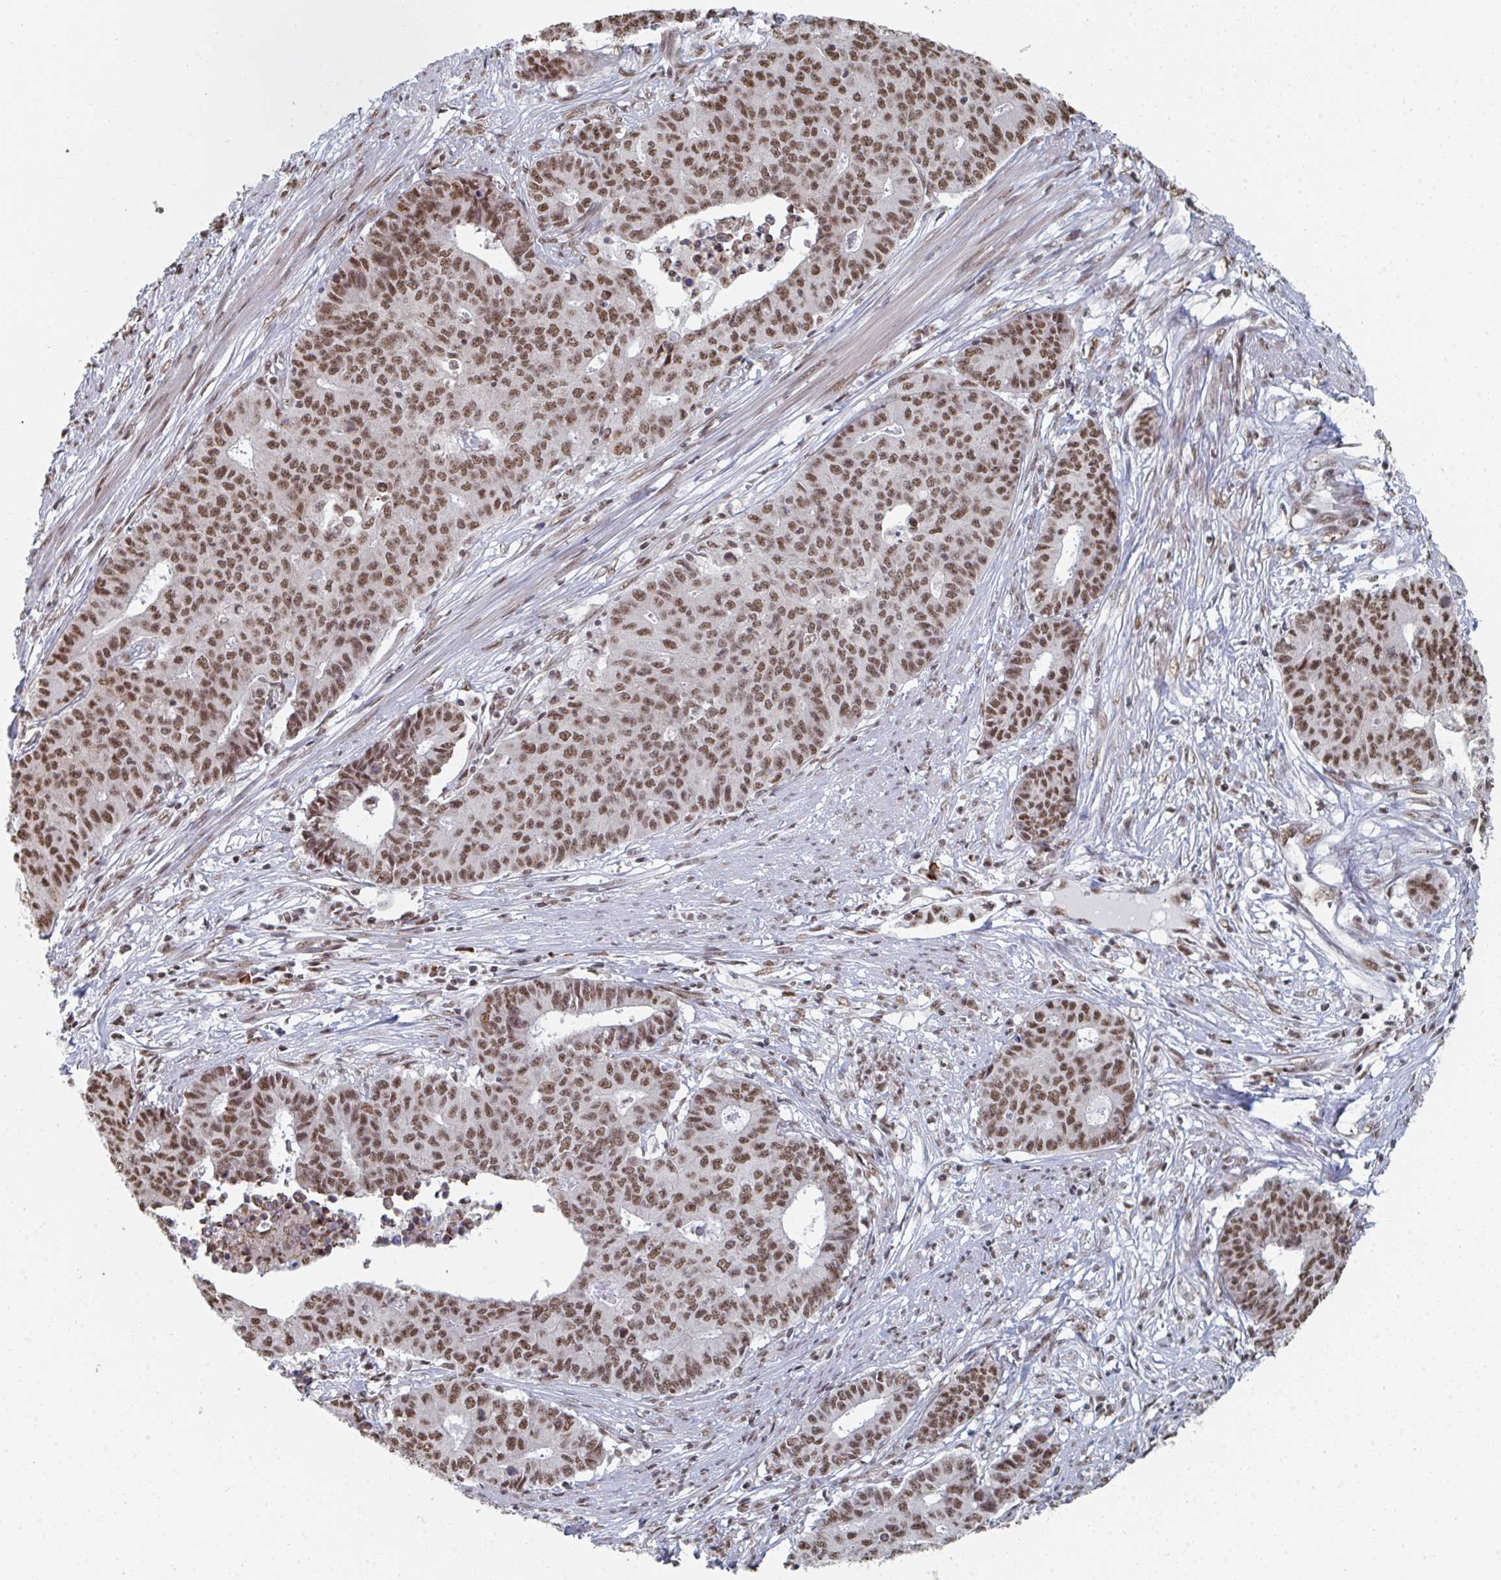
{"staining": {"intensity": "moderate", "quantity": ">75%", "location": "nuclear"}, "tissue": "endometrial cancer", "cell_type": "Tumor cells", "image_type": "cancer", "snomed": [{"axis": "morphology", "description": "Adenocarcinoma, NOS"}, {"axis": "topography", "description": "Endometrium"}], "caption": "Tumor cells exhibit medium levels of moderate nuclear staining in approximately >75% of cells in human adenocarcinoma (endometrial). The protein of interest is stained brown, and the nuclei are stained in blue (DAB (3,3'-diaminobenzidine) IHC with brightfield microscopy, high magnification).", "gene": "MBNL1", "patient": {"sex": "female", "age": 59}}